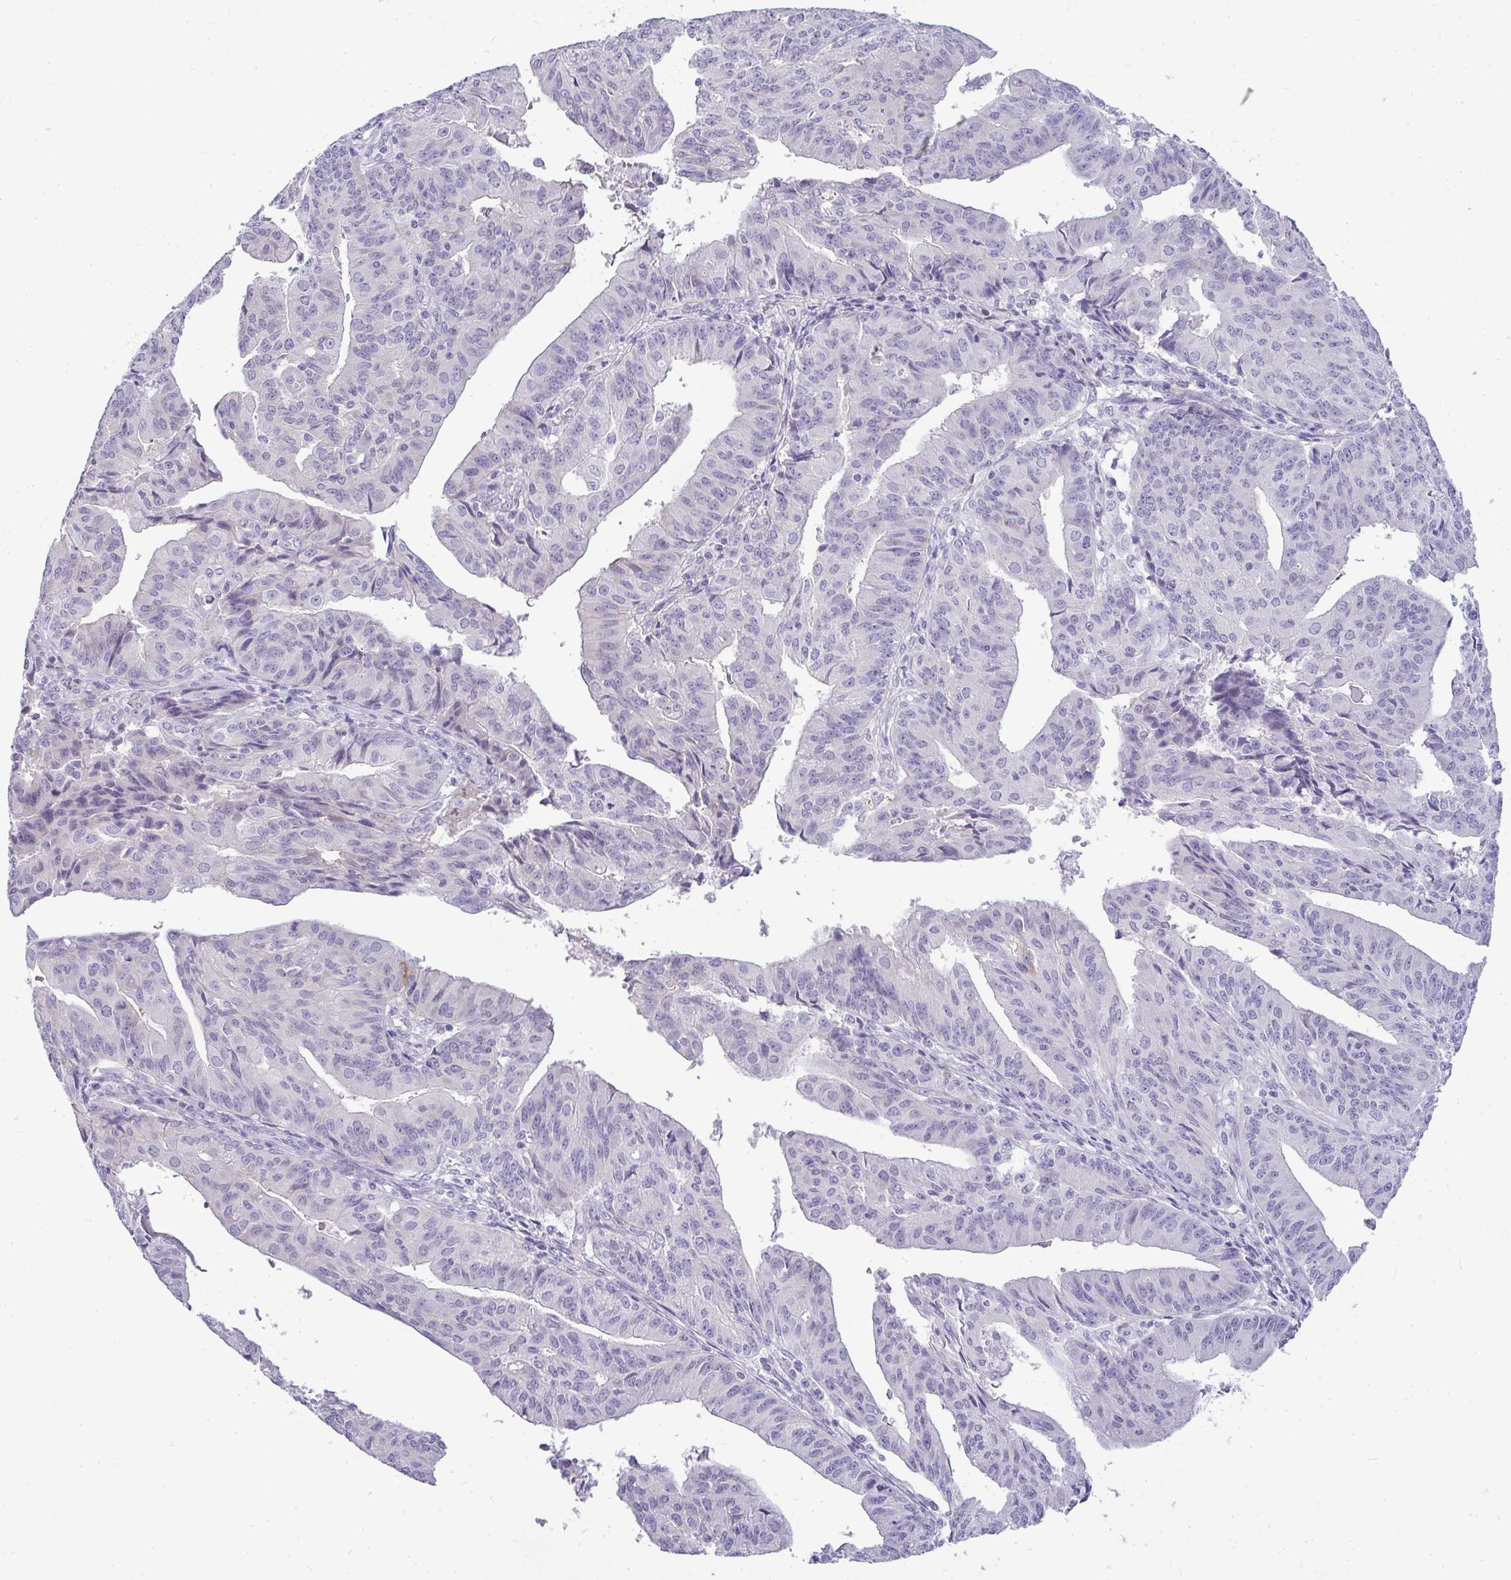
{"staining": {"intensity": "moderate", "quantity": "<25%", "location": "cytoplasmic/membranous"}, "tissue": "endometrial cancer", "cell_type": "Tumor cells", "image_type": "cancer", "snomed": [{"axis": "morphology", "description": "Adenocarcinoma, NOS"}, {"axis": "topography", "description": "Endometrium"}], "caption": "Moderate cytoplasmic/membranous staining for a protein is seen in approximately <25% of tumor cells of adenocarcinoma (endometrial) using immunohistochemistry (IHC).", "gene": "LIPE", "patient": {"sex": "female", "age": 56}}